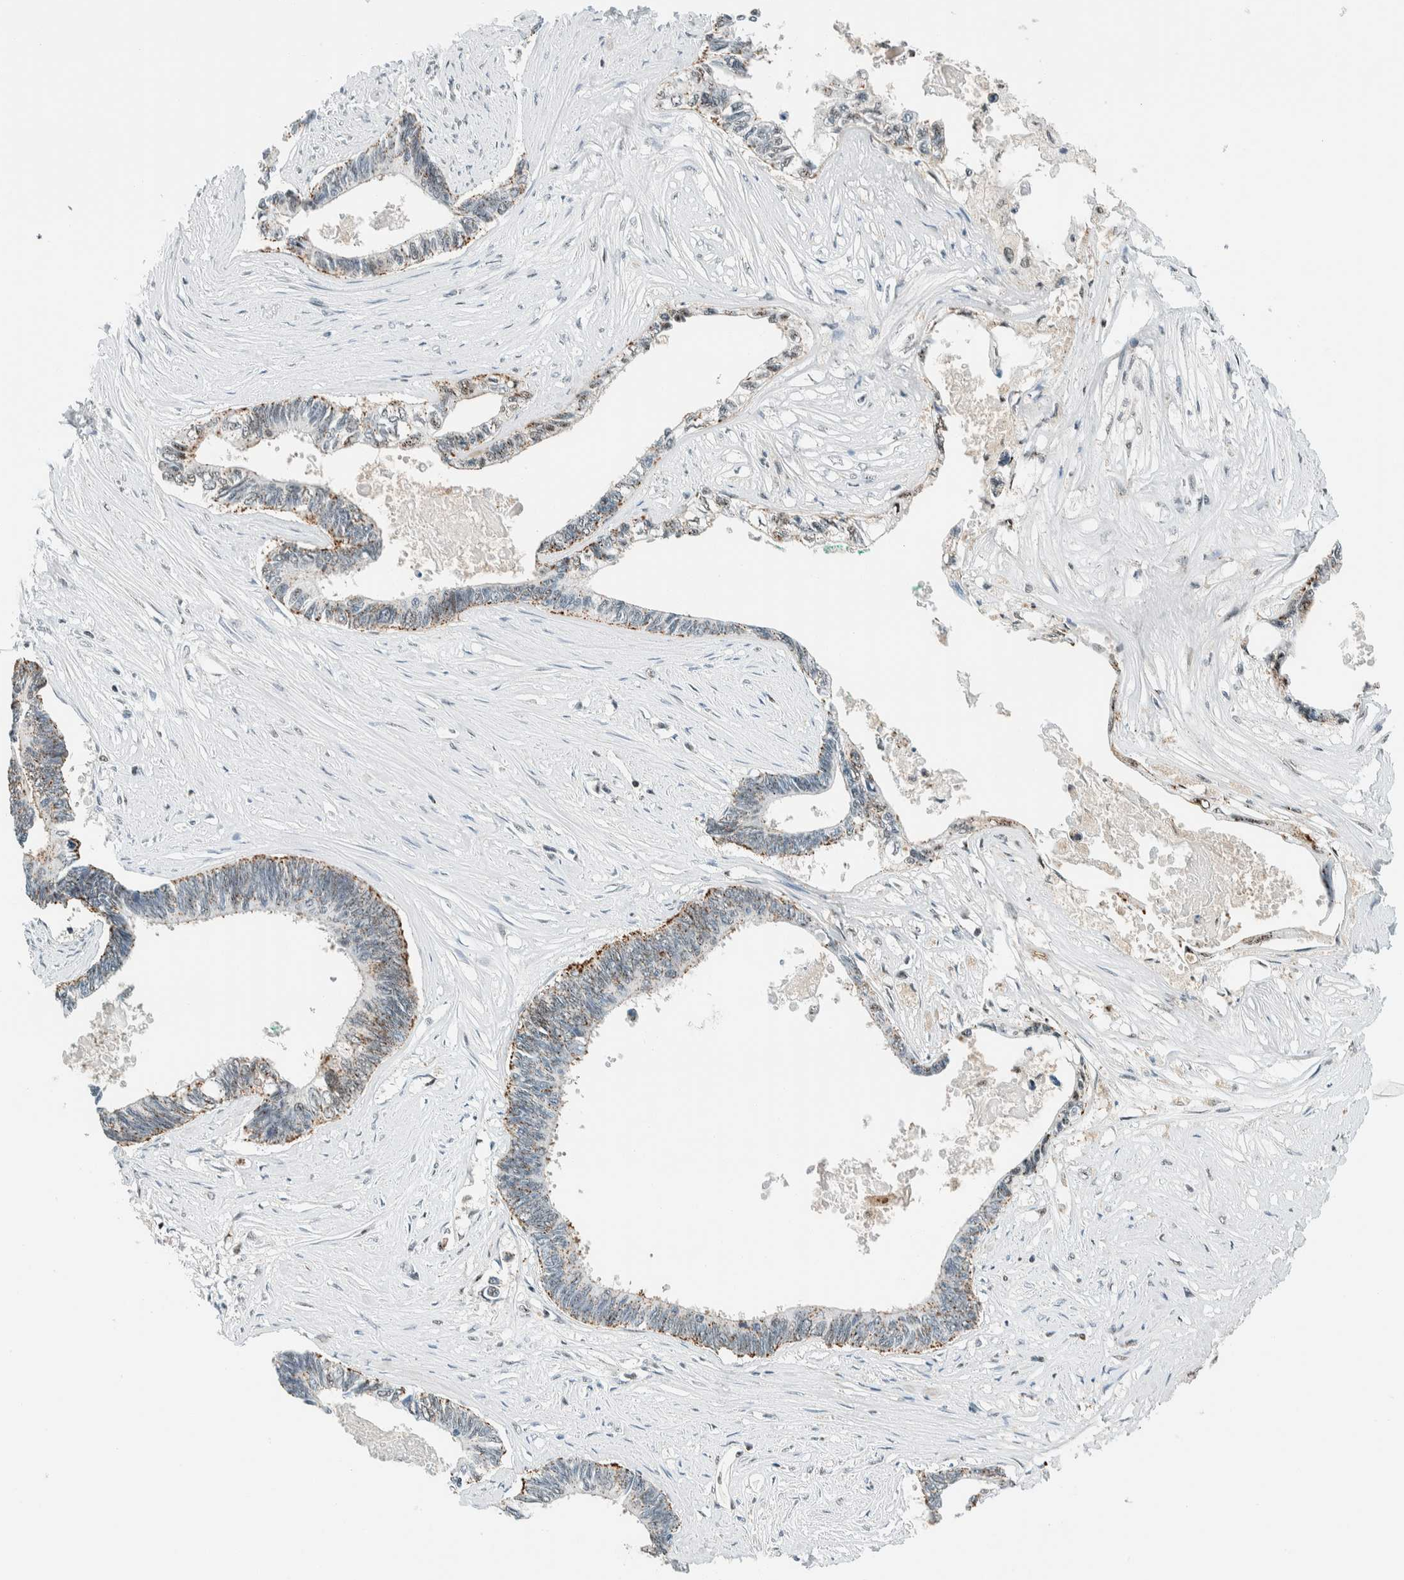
{"staining": {"intensity": "weak", "quantity": ">75%", "location": "cytoplasmic/membranous"}, "tissue": "pancreatic cancer", "cell_type": "Tumor cells", "image_type": "cancer", "snomed": [{"axis": "morphology", "description": "Adenocarcinoma, NOS"}, {"axis": "topography", "description": "Pancreas"}], "caption": "Weak cytoplasmic/membranous staining for a protein is present in about >75% of tumor cells of pancreatic cancer using immunohistochemistry (IHC).", "gene": "CYSRT1", "patient": {"sex": "female", "age": 70}}